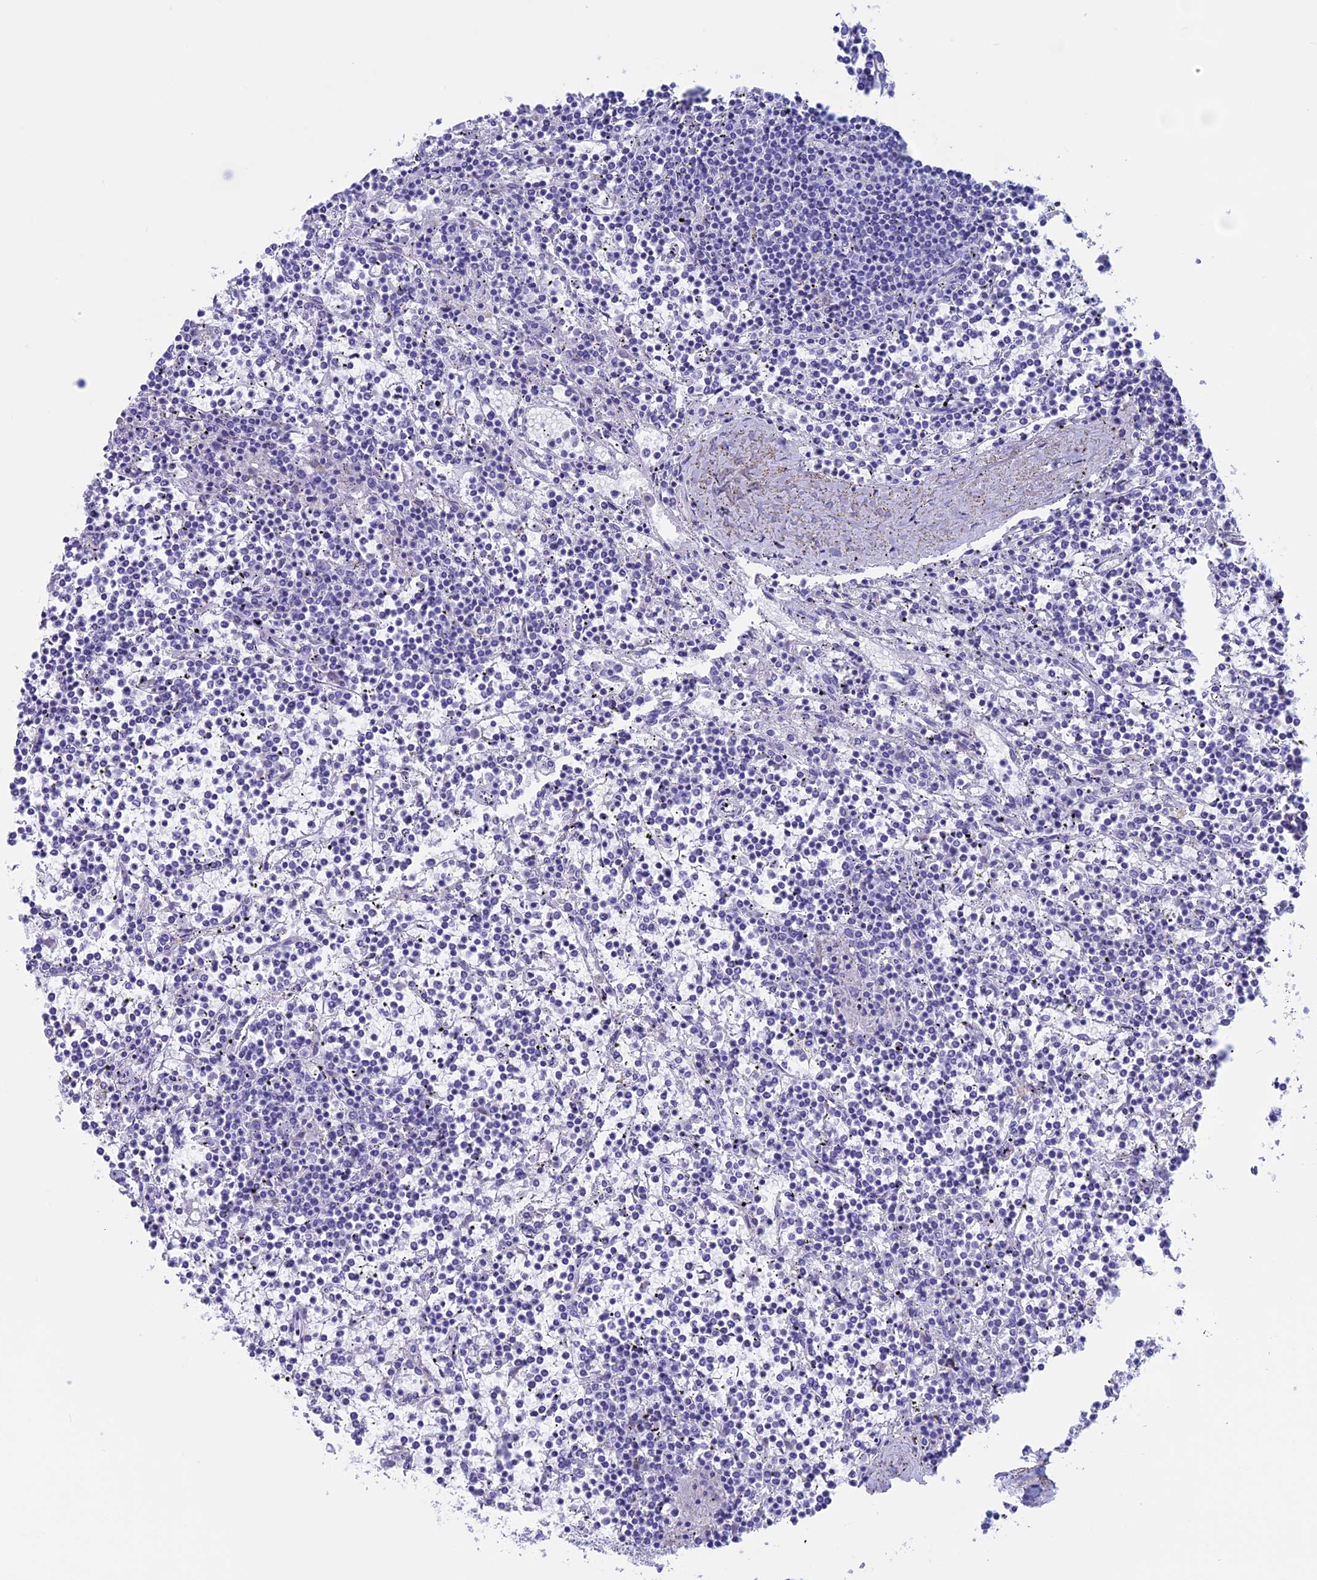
{"staining": {"intensity": "negative", "quantity": "none", "location": "none"}, "tissue": "lymphoma", "cell_type": "Tumor cells", "image_type": "cancer", "snomed": [{"axis": "morphology", "description": "Malignant lymphoma, non-Hodgkin's type, Low grade"}, {"axis": "topography", "description": "Spleen"}], "caption": "The image exhibits no staining of tumor cells in lymphoma.", "gene": "RP1", "patient": {"sex": "female", "age": 19}}